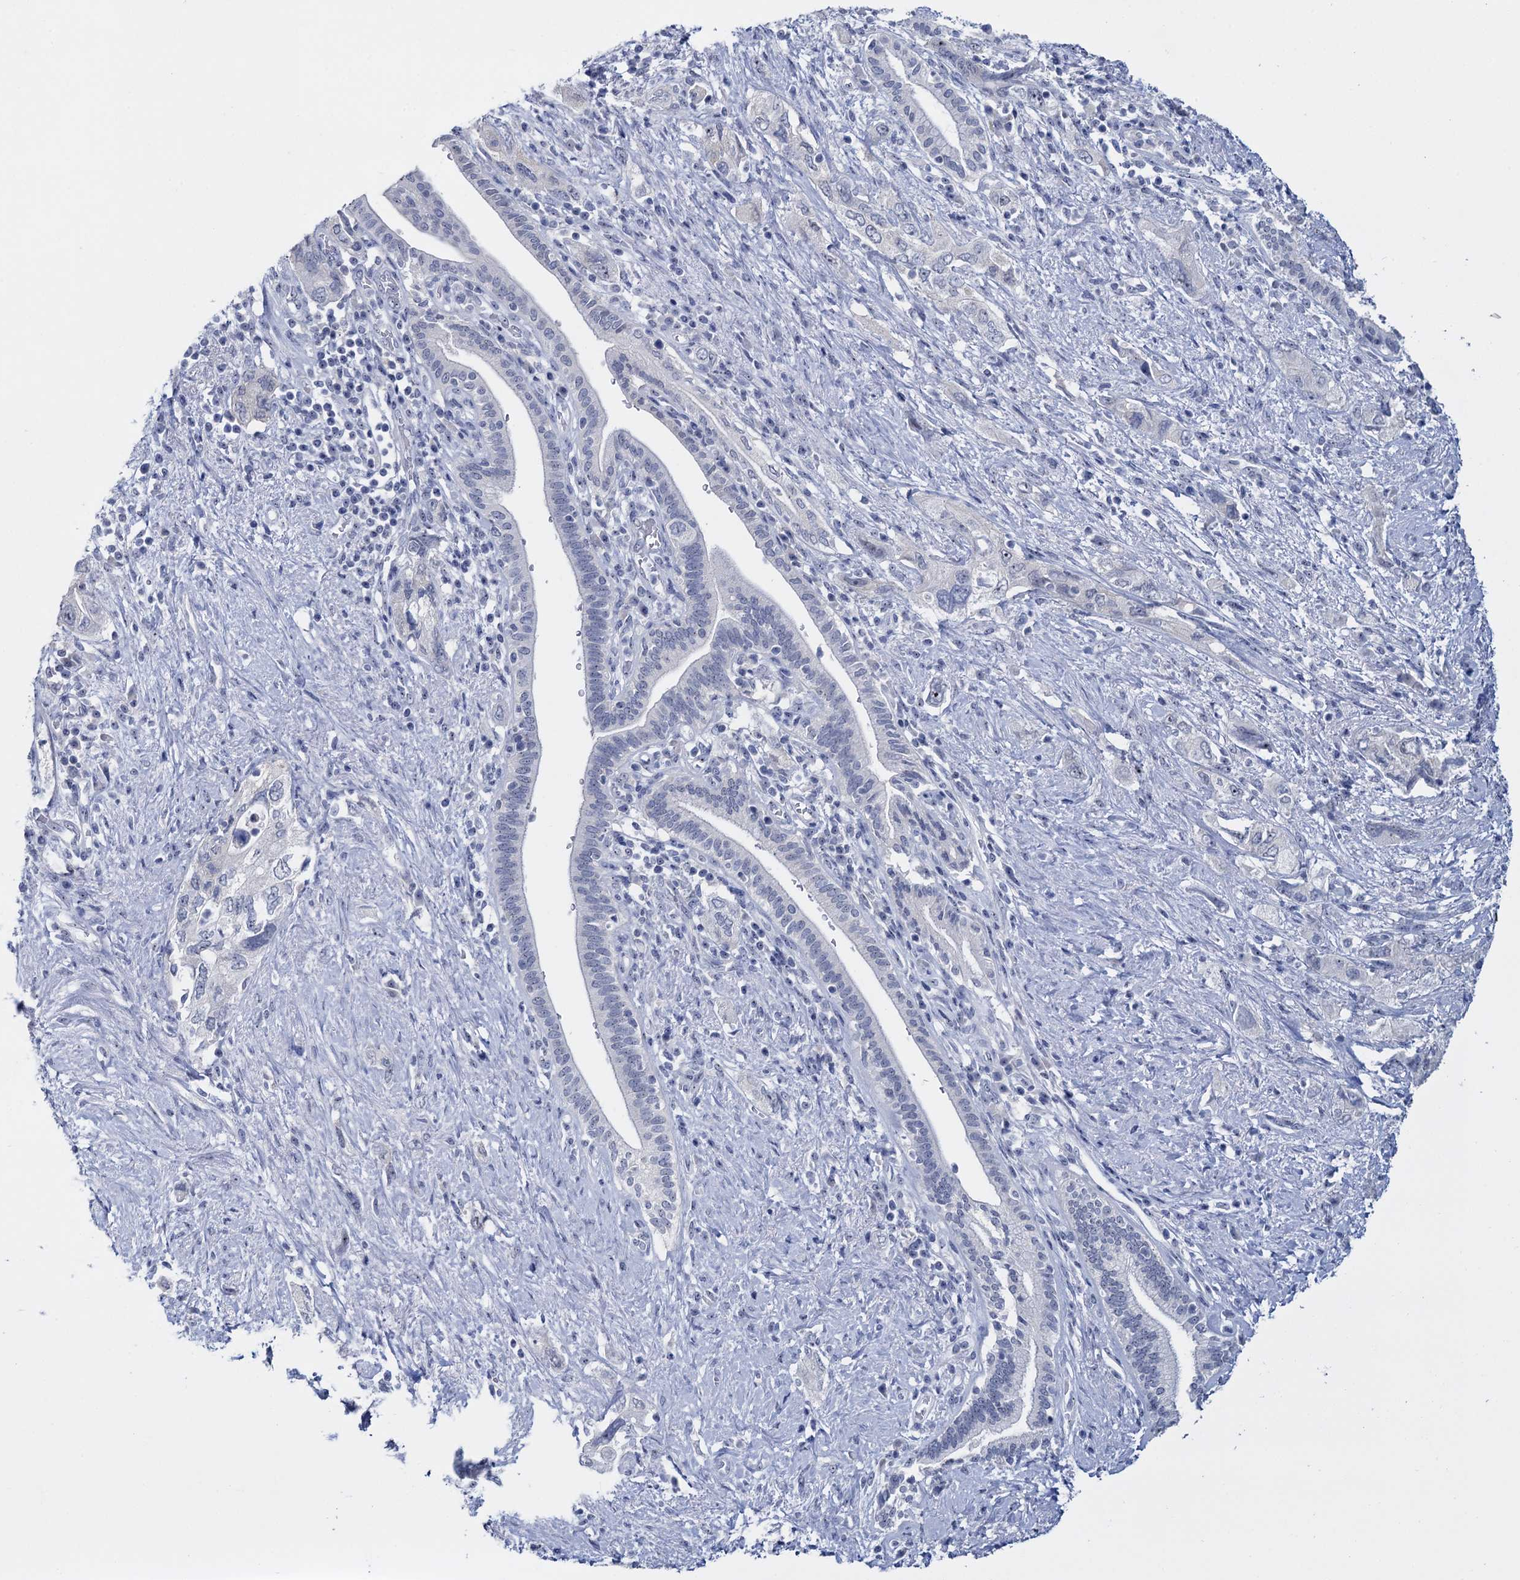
{"staining": {"intensity": "negative", "quantity": "none", "location": "none"}, "tissue": "pancreatic cancer", "cell_type": "Tumor cells", "image_type": "cancer", "snomed": [{"axis": "morphology", "description": "Adenocarcinoma, NOS"}, {"axis": "topography", "description": "Pancreas"}], "caption": "This is a micrograph of immunohistochemistry (IHC) staining of pancreatic cancer (adenocarcinoma), which shows no positivity in tumor cells.", "gene": "SFN", "patient": {"sex": "female", "age": 73}}